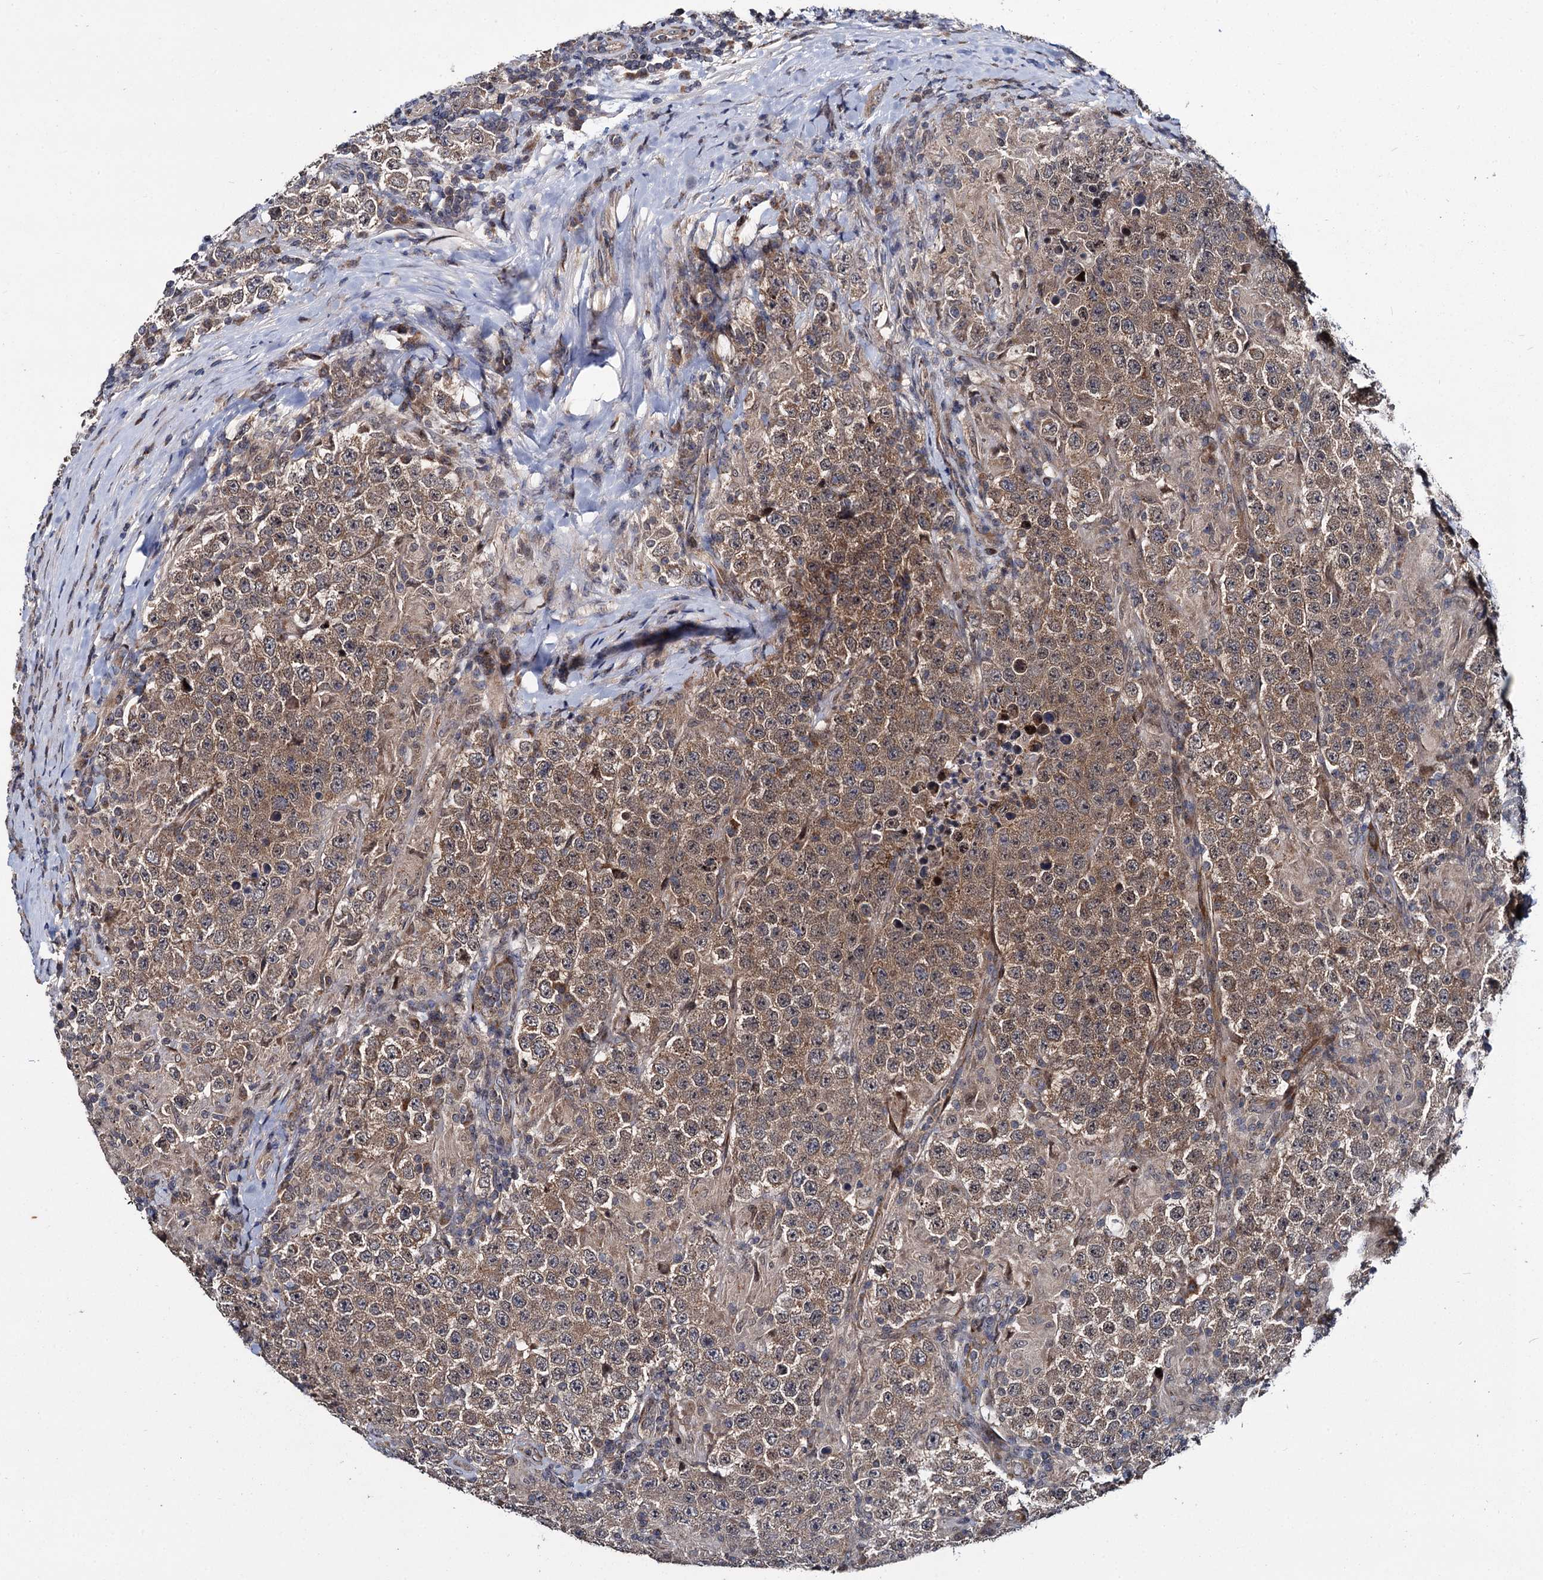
{"staining": {"intensity": "moderate", "quantity": ">75%", "location": "cytoplasmic/membranous"}, "tissue": "testis cancer", "cell_type": "Tumor cells", "image_type": "cancer", "snomed": [{"axis": "morphology", "description": "Normal tissue, NOS"}, {"axis": "morphology", "description": "Urothelial carcinoma, High grade"}, {"axis": "morphology", "description": "Seminoma, NOS"}, {"axis": "morphology", "description": "Carcinoma, Embryonal, NOS"}, {"axis": "topography", "description": "Urinary bladder"}, {"axis": "topography", "description": "Testis"}], "caption": "Immunohistochemical staining of testis cancer displays medium levels of moderate cytoplasmic/membranous positivity in about >75% of tumor cells.", "gene": "ARHGAP42", "patient": {"sex": "male", "age": 41}}